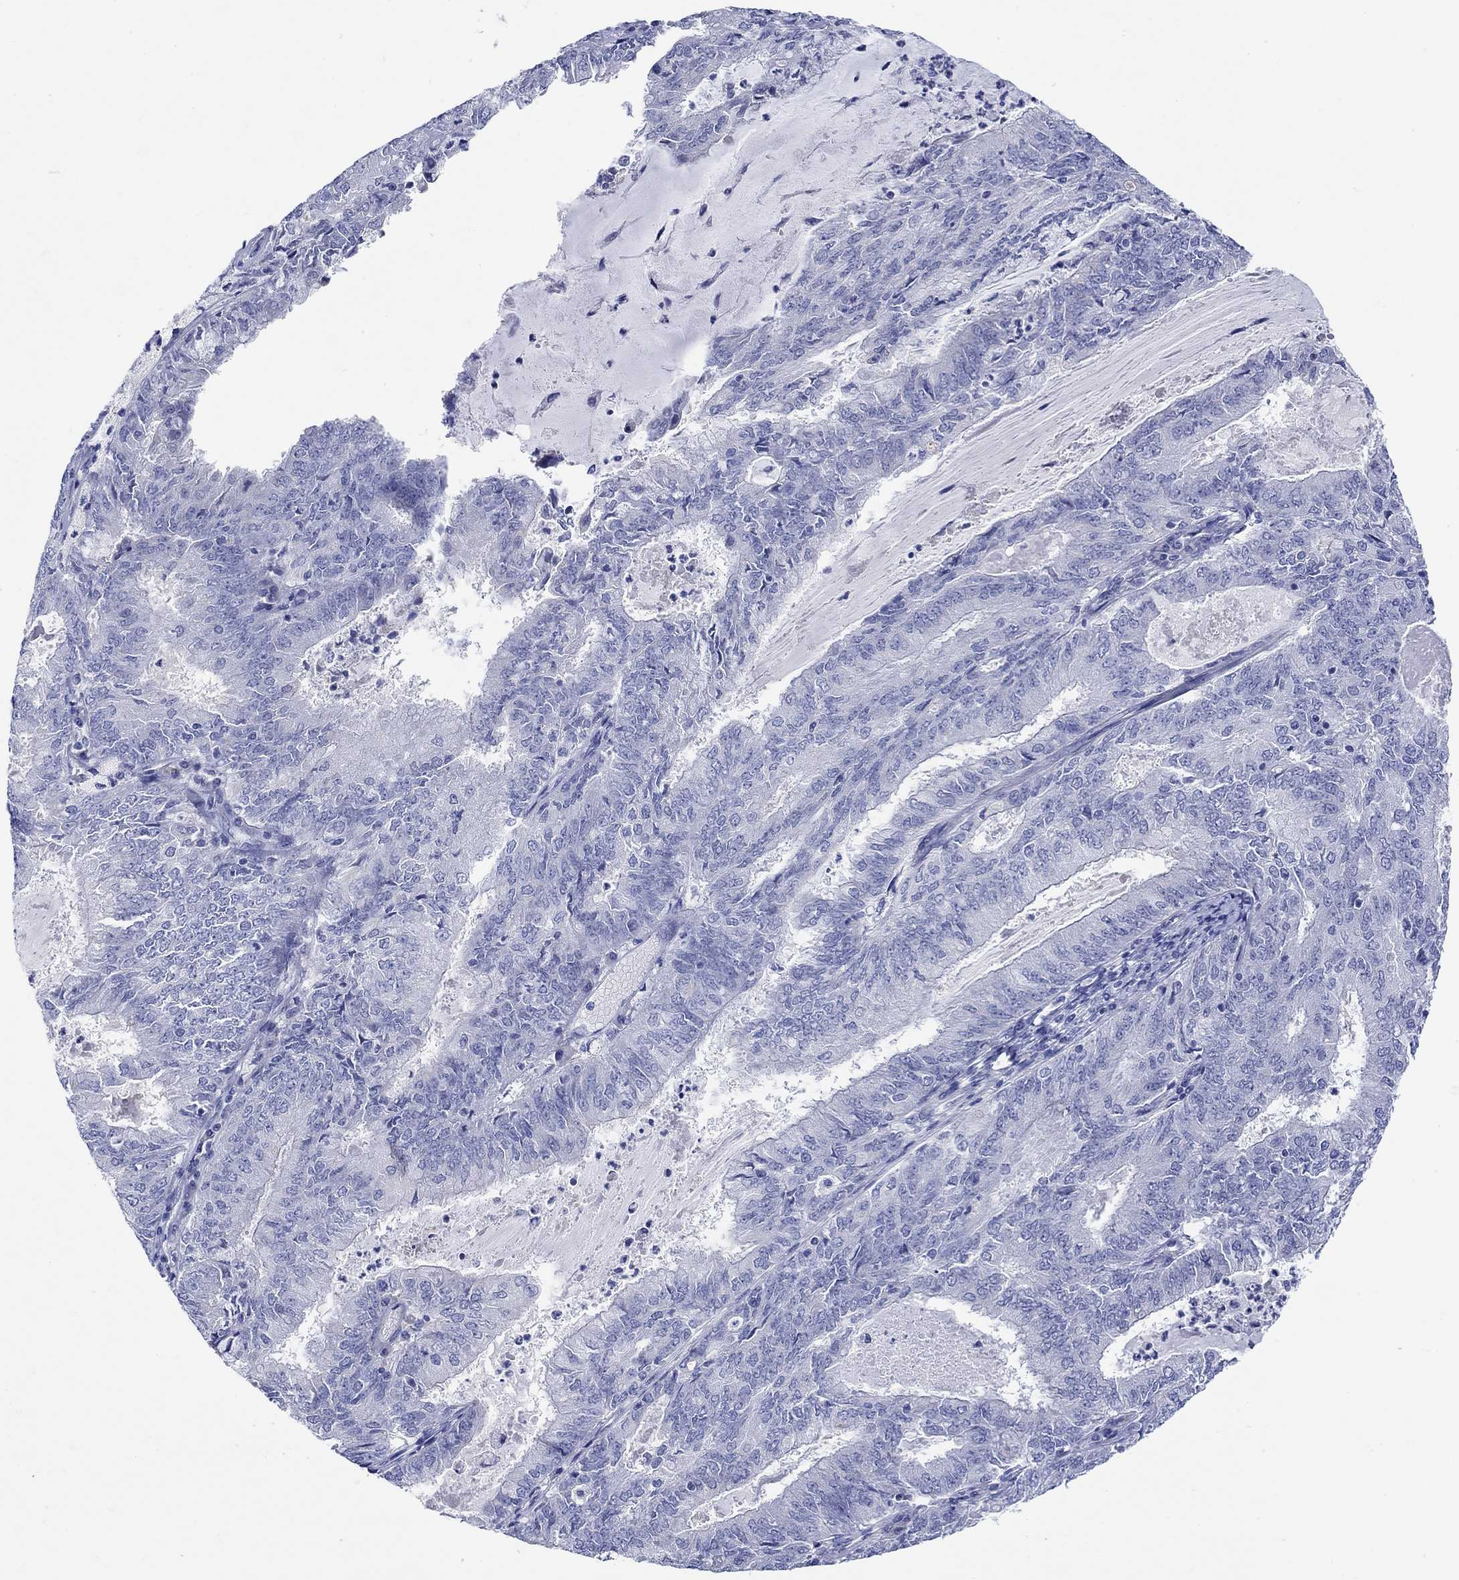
{"staining": {"intensity": "negative", "quantity": "none", "location": "none"}, "tissue": "endometrial cancer", "cell_type": "Tumor cells", "image_type": "cancer", "snomed": [{"axis": "morphology", "description": "Adenocarcinoma, NOS"}, {"axis": "topography", "description": "Endometrium"}], "caption": "Endometrial cancer (adenocarcinoma) was stained to show a protein in brown. There is no significant expression in tumor cells.", "gene": "KRT222", "patient": {"sex": "female", "age": 57}}